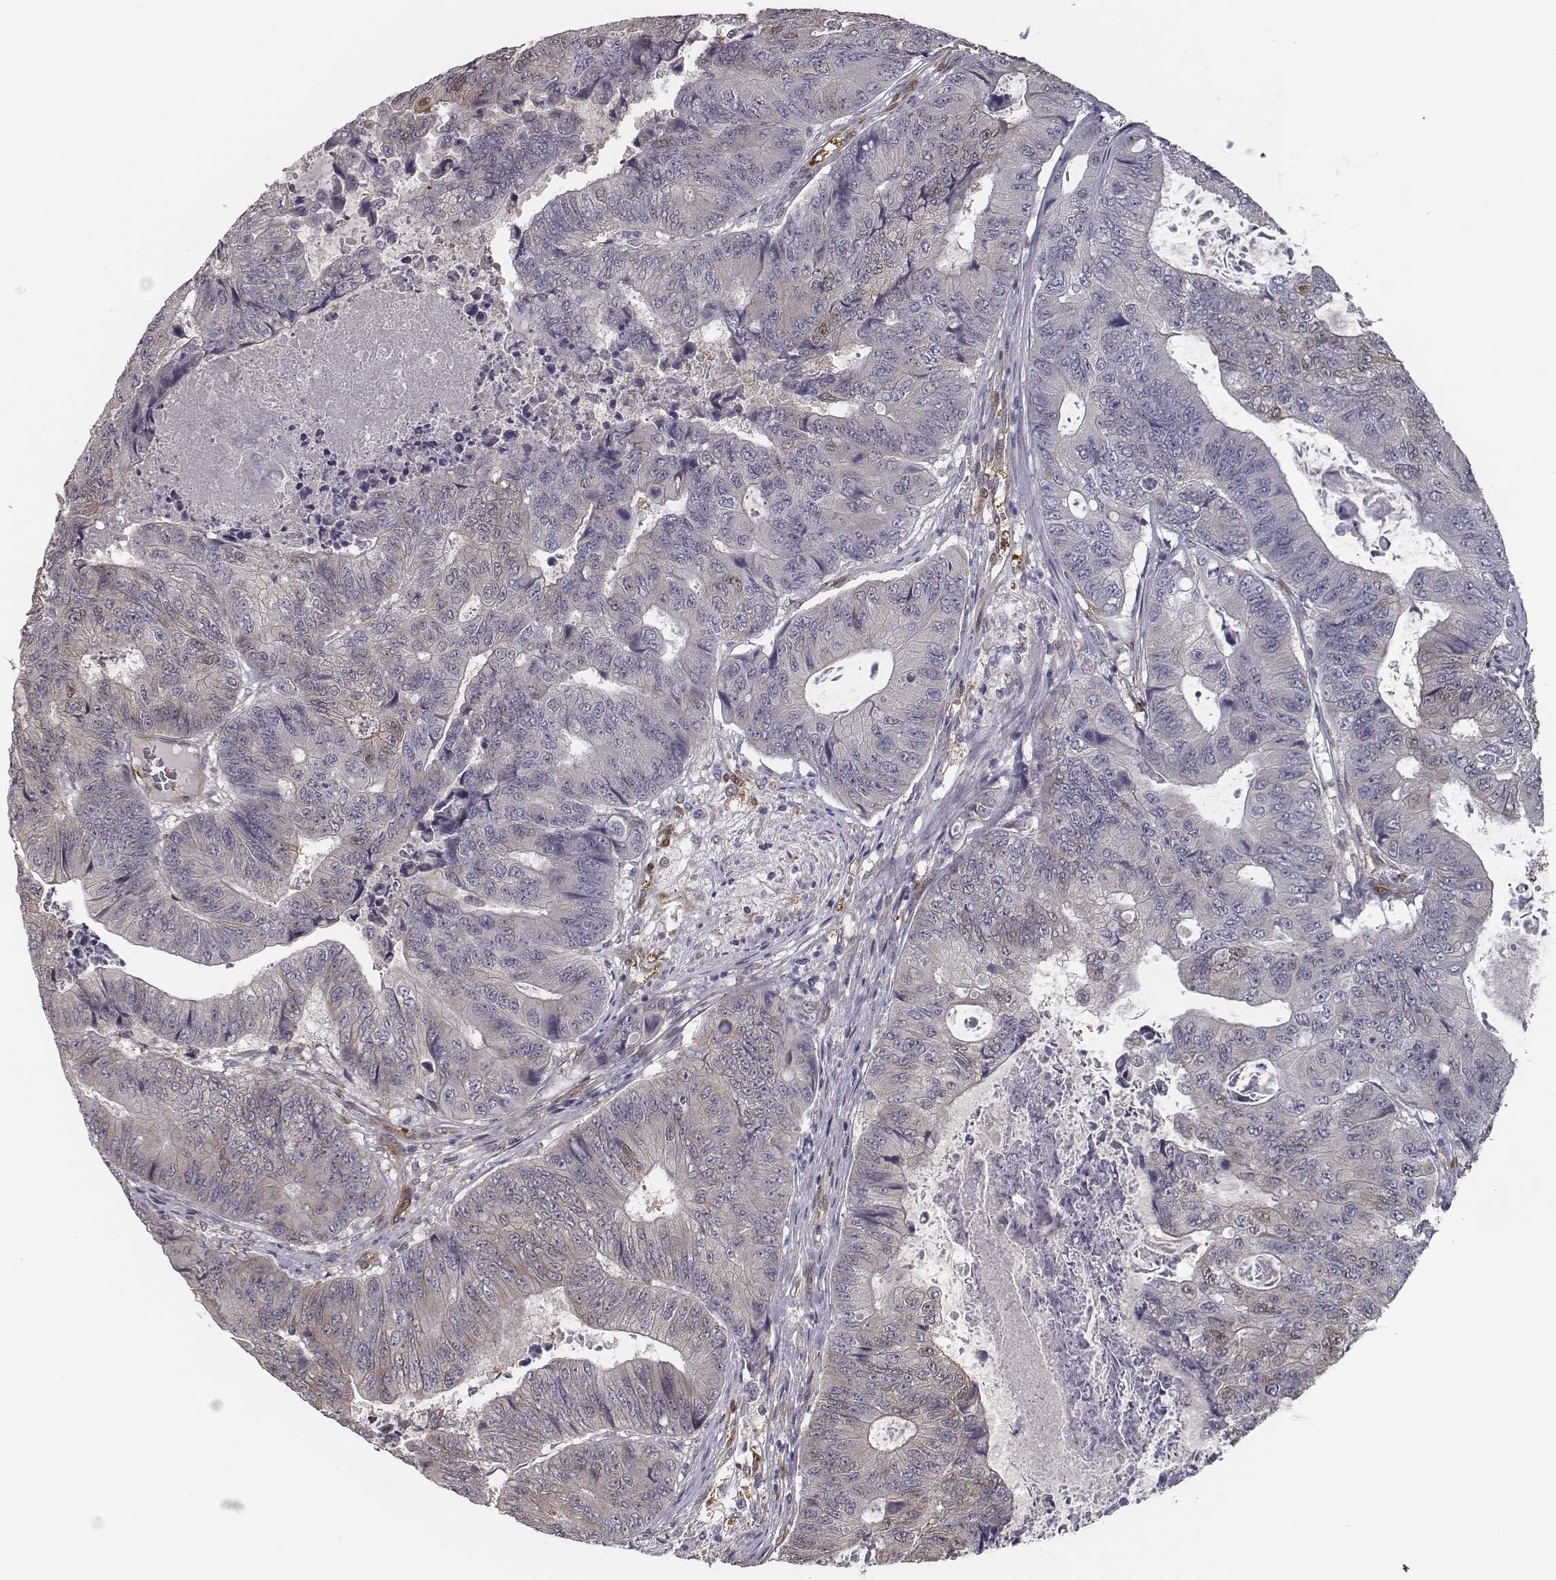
{"staining": {"intensity": "negative", "quantity": "none", "location": "none"}, "tissue": "colorectal cancer", "cell_type": "Tumor cells", "image_type": "cancer", "snomed": [{"axis": "morphology", "description": "Adenocarcinoma, NOS"}, {"axis": "topography", "description": "Colon"}], "caption": "Tumor cells show no significant positivity in colorectal adenocarcinoma. The staining was performed using DAB (3,3'-diaminobenzidine) to visualize the protein expression in brown, while the nuclei were stained in blue with hematoxylin (Magnification: 20x).", "gene": "ISYNA1", "patient": {"sex": "female", "age": 48}}